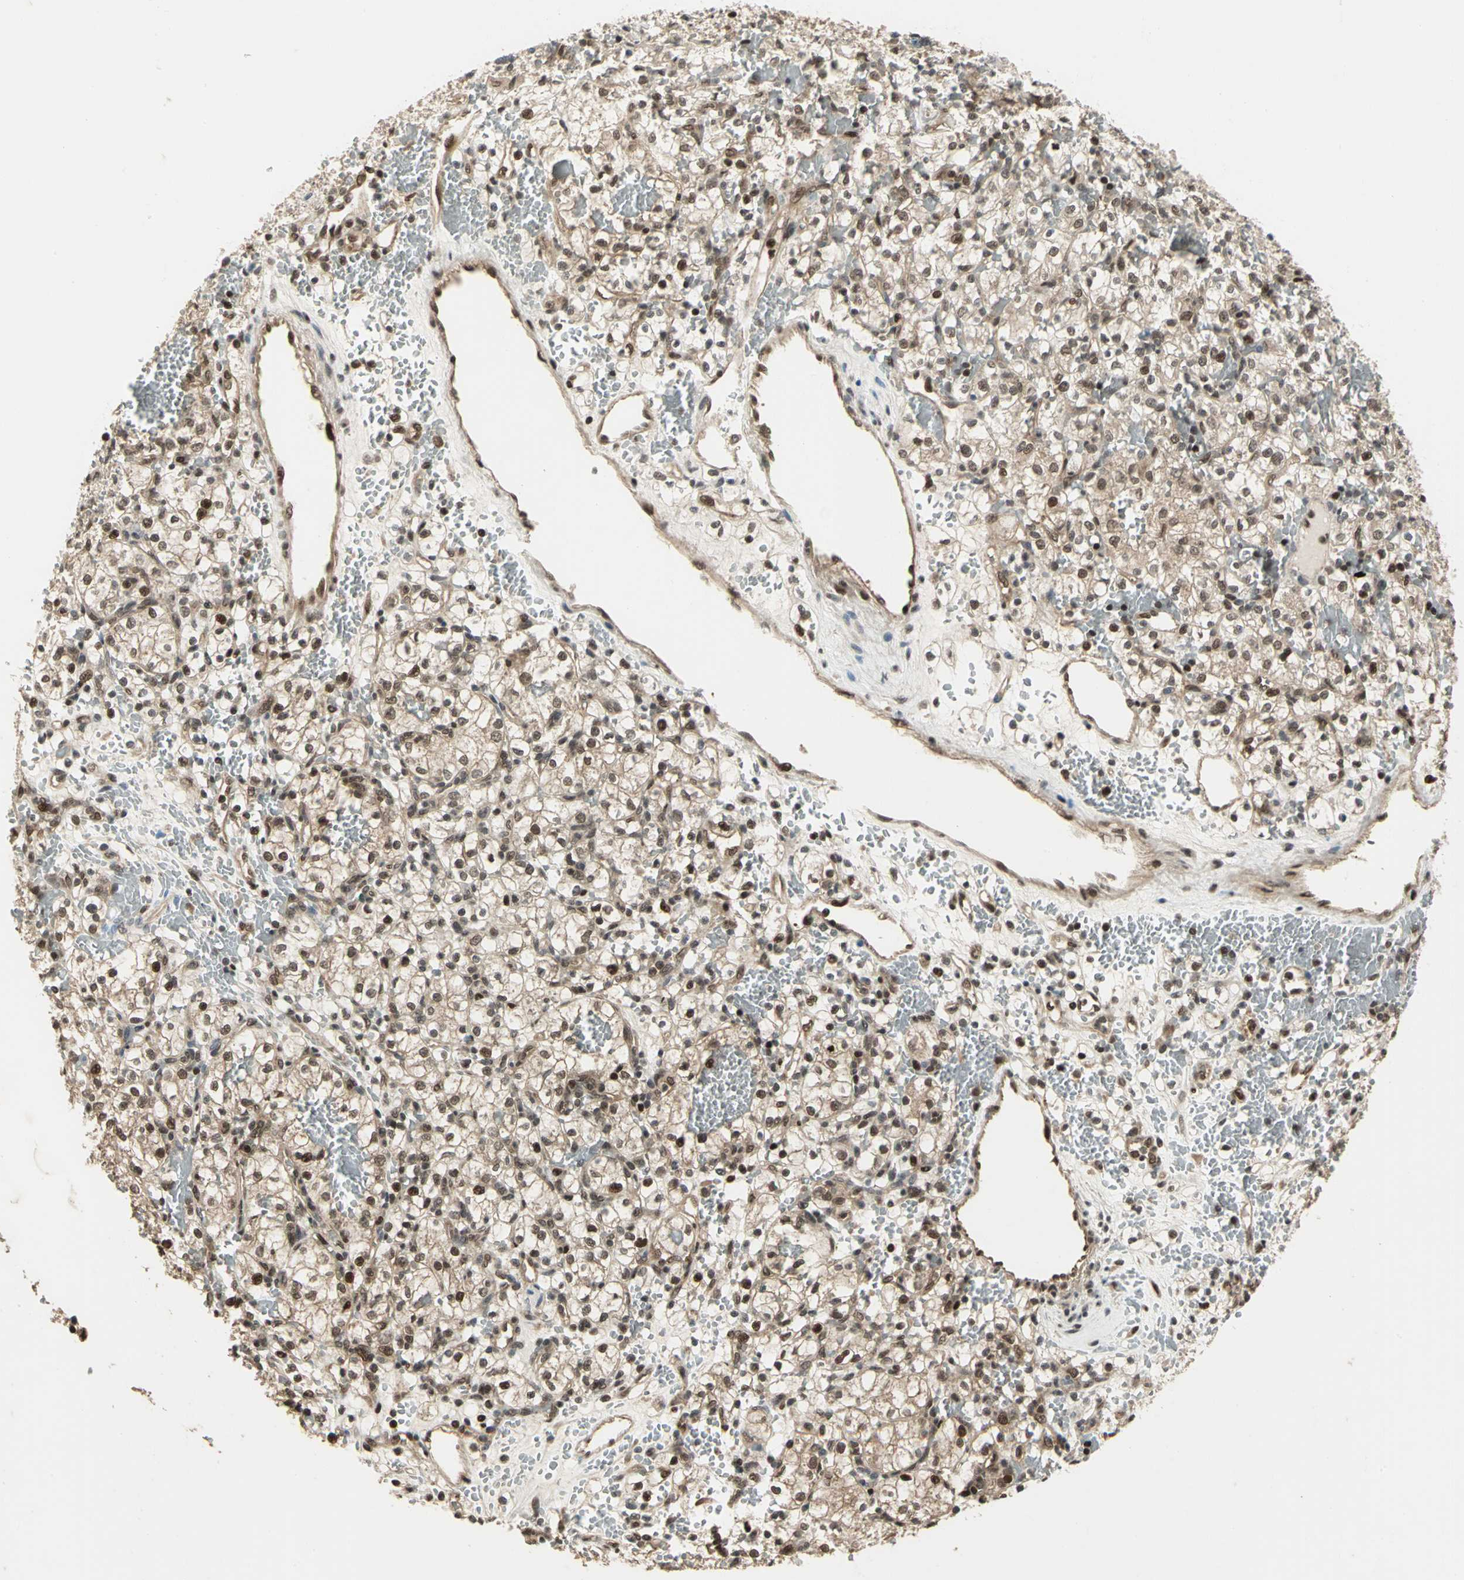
{"staining": {"intensity": "moderate", "quantity": ">75%", "location": "cytoplasmic/membranous,nuclear"}, "tissue": "renal cancer", "cell_type": "Tumor cells", "image_type": "cancer", "snomed": [{"axis": "morphology", "description": "Adenocarcinoma, NOS"}, {"axis": "topography", "description": "Kidney"}], "caption": "Brown immunohistochemical staining in adenocarcinoma (renal) demonstrates moderate cytoplasmic/membranous and nuclear positivity in approximately >75% of tumor cells.", "gene": "PSMC3", "patient": {"sex": "female", "age": 60}}